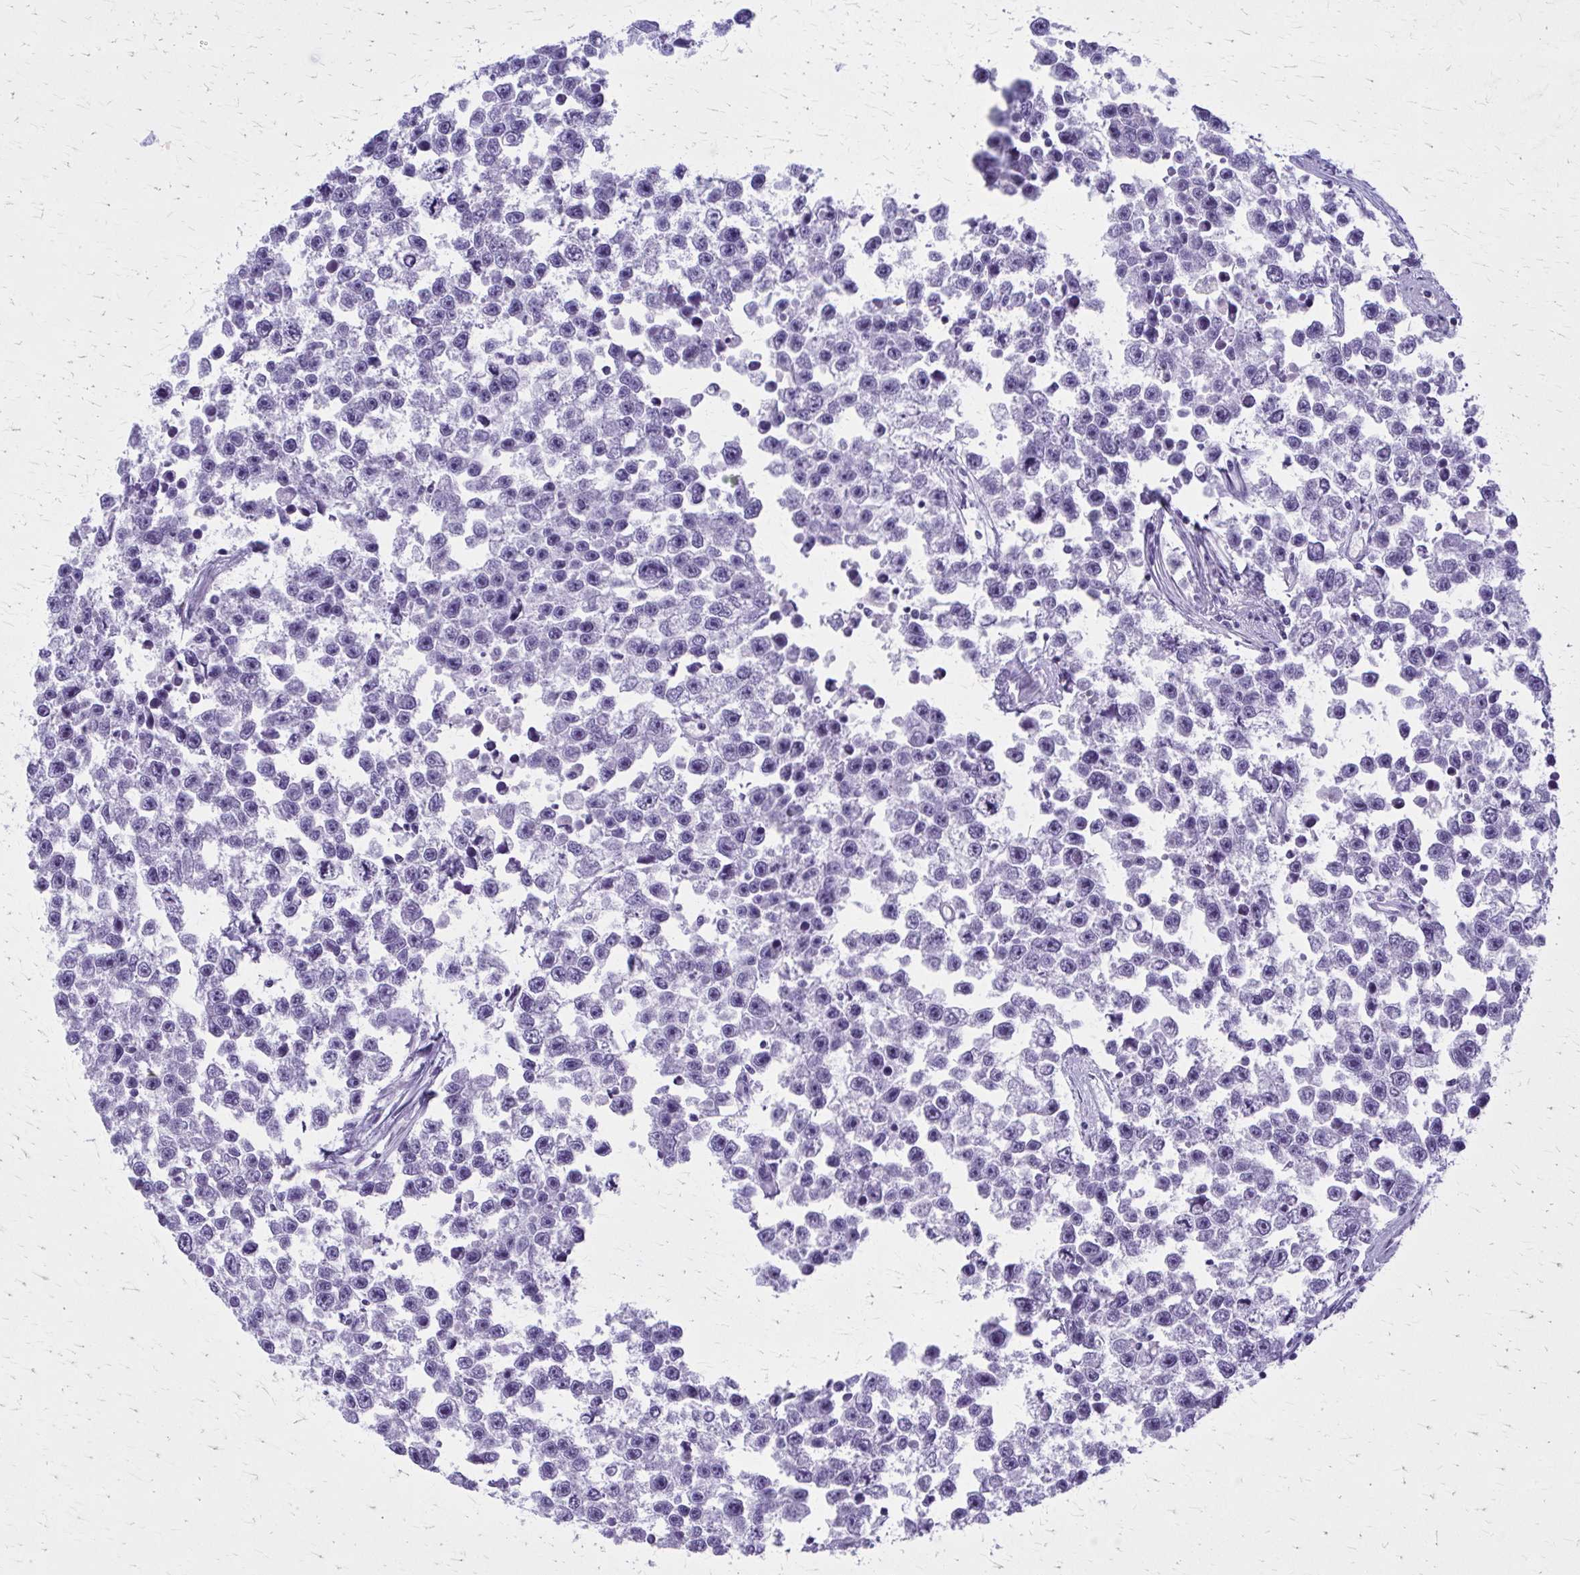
{"staining": {"intensity": "negative", "quantity": "none", "location": "none"}, "tissue": "testis cancer", "cell_type": "Tumor cells", "image_type": "cancer", "snomed": [{"axis": "morphology", "description": "Seminoma, NOS"}, {"axis": "topography", "description": "Testis"}], "caption": "The IHC histopathology image has no significant staining in tumor cells of testis seminoma tissue.", "gene": "GFAP", "patient": {"sex": "male", "age": 26}}